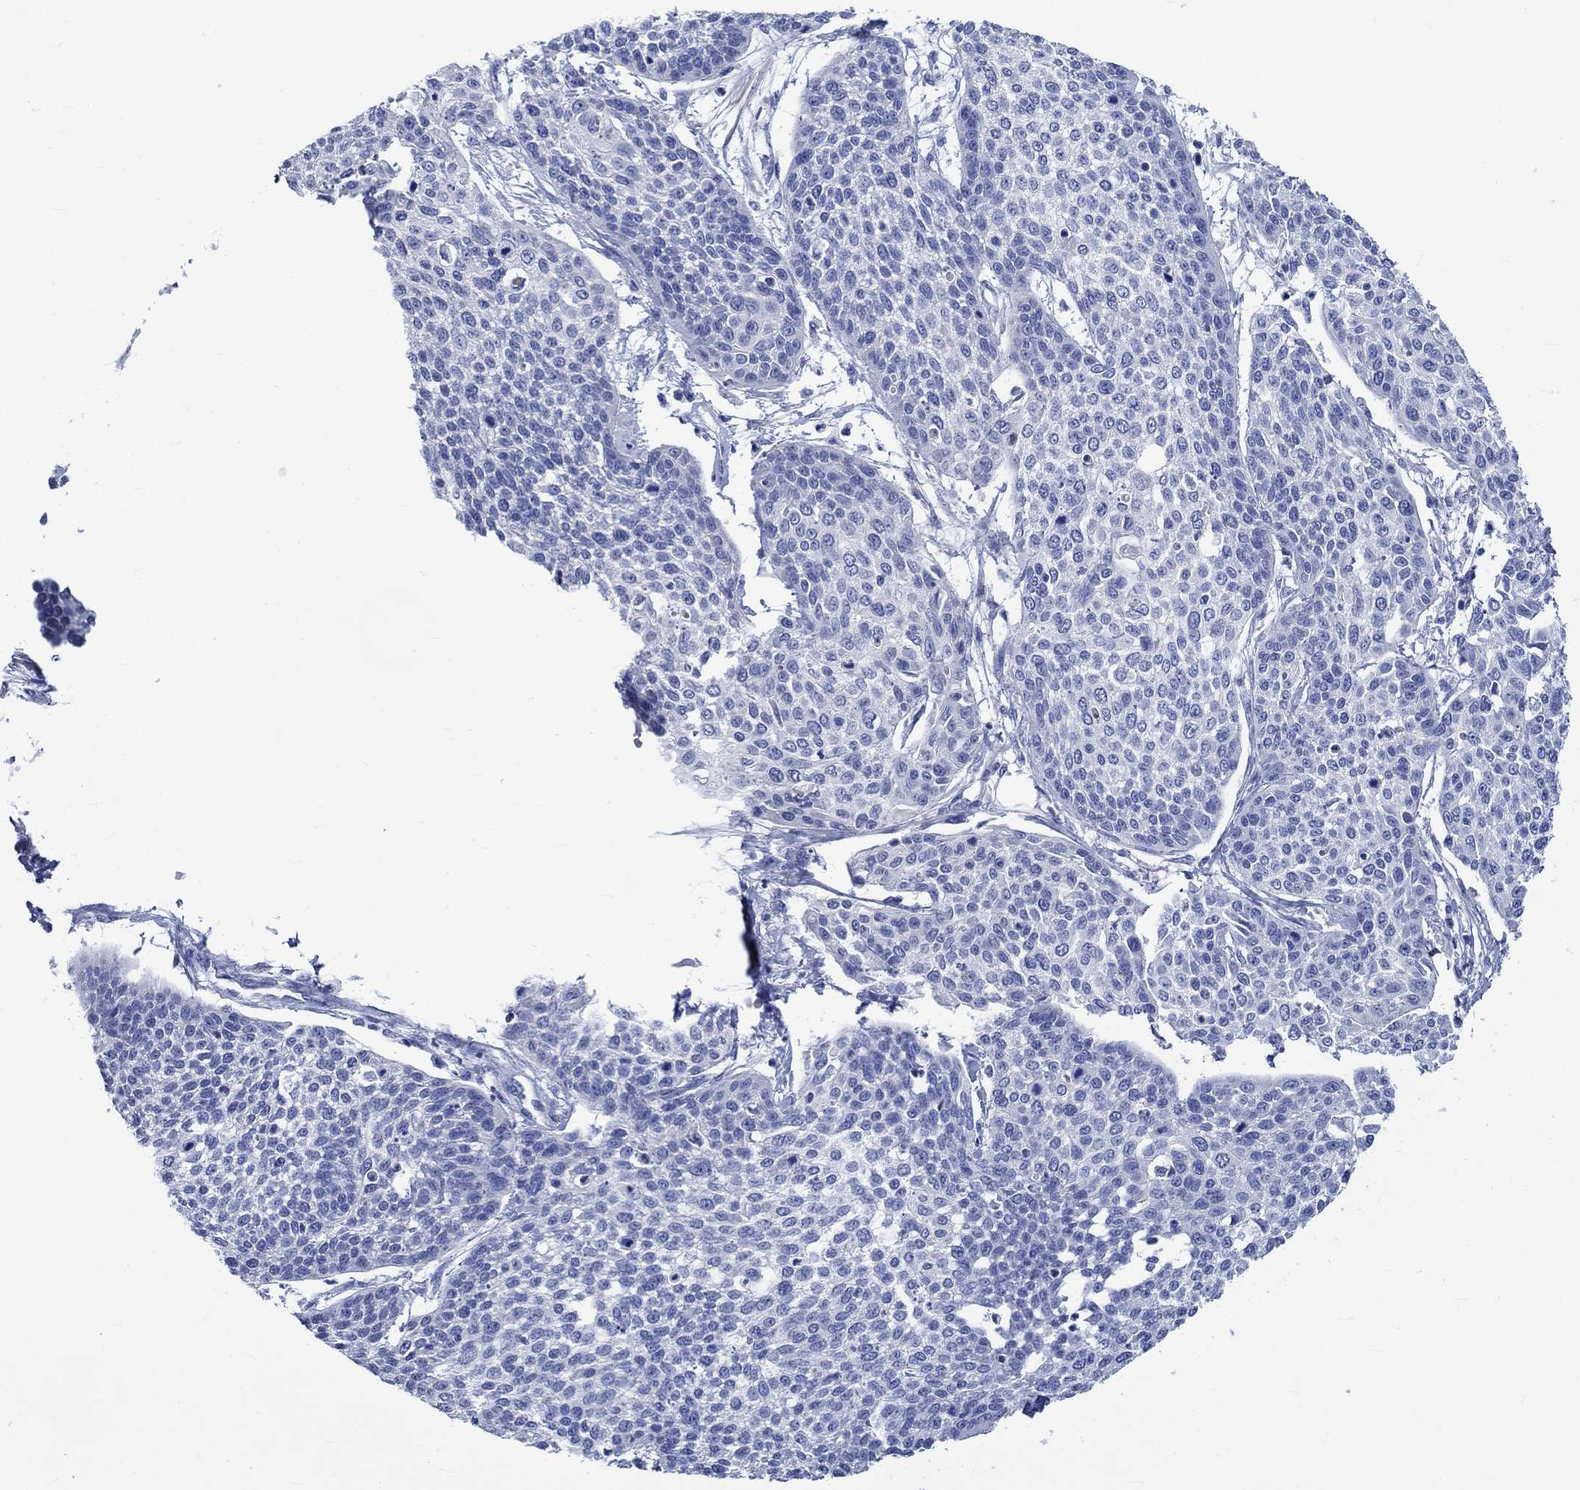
{"staining": {"intensity": "negative", "quantity": "none", "location": "none"}, "tissue": "cervical cancer", "cell_type": "Tumor cells", "image_type": "cancer", "snomed": [{"axis": "morphology", "description": "Squamous cell carcinoma, NOS"}, {"axis": "topography", "description": "Cervix"}], "caption": "This image is of cervical cancer stained with IHC to label a protein in brown with the nuclei are counter-stained blue. There is no positivity in tumor cells.", "gene": "NRIP3", "patient": {"sex": "female", "age": 34}}